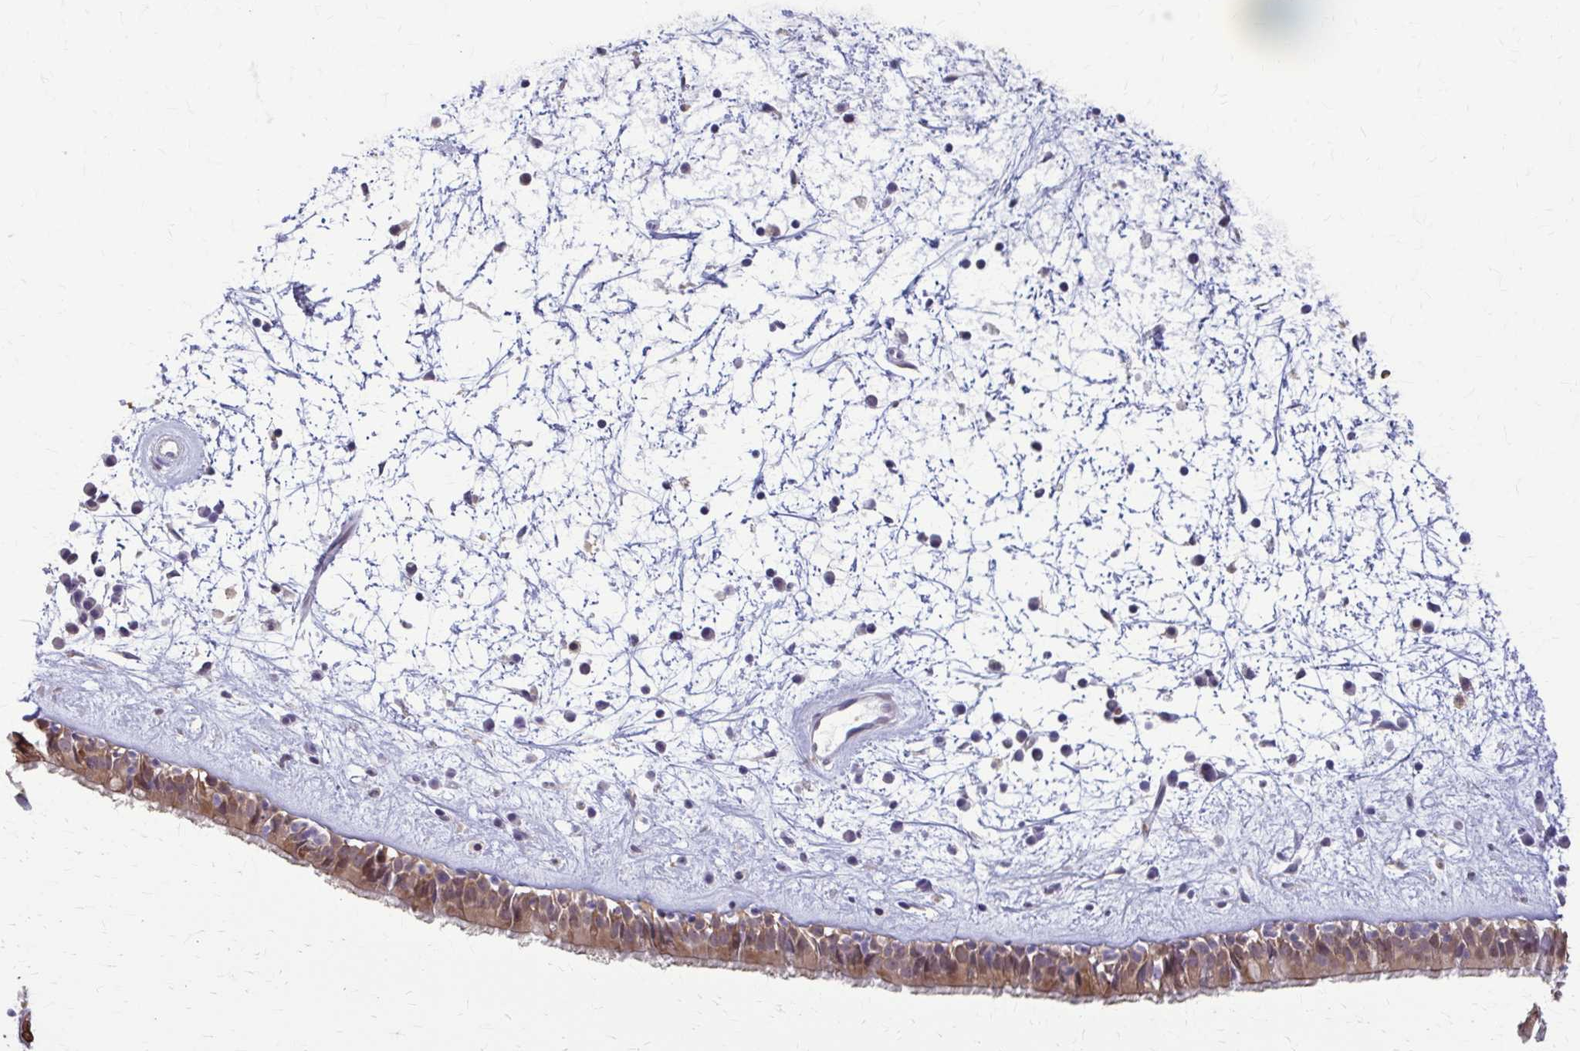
{"staining": {"intensity": "moderate", "quantity": ">75%", "location": "cytoplasmic/membranous"}, "tissue": "nasopharynx", "cell_type": "Respiratory epithelial cells", "image_type": "normal", "snomed": [{"axis": "morphology", "description": "Normal tissue, NOS"}, {"axis": "topography", "description": "Nasopharynx"}], "caption": "This image reveals IHC staining of normal nasopharynx, with medium moderate cytoplasmic/membranous expression in about >75% of respiratory epithelial cells.", "gene": "ZNF34", "patient": {"sex": "male", "age": 24}}